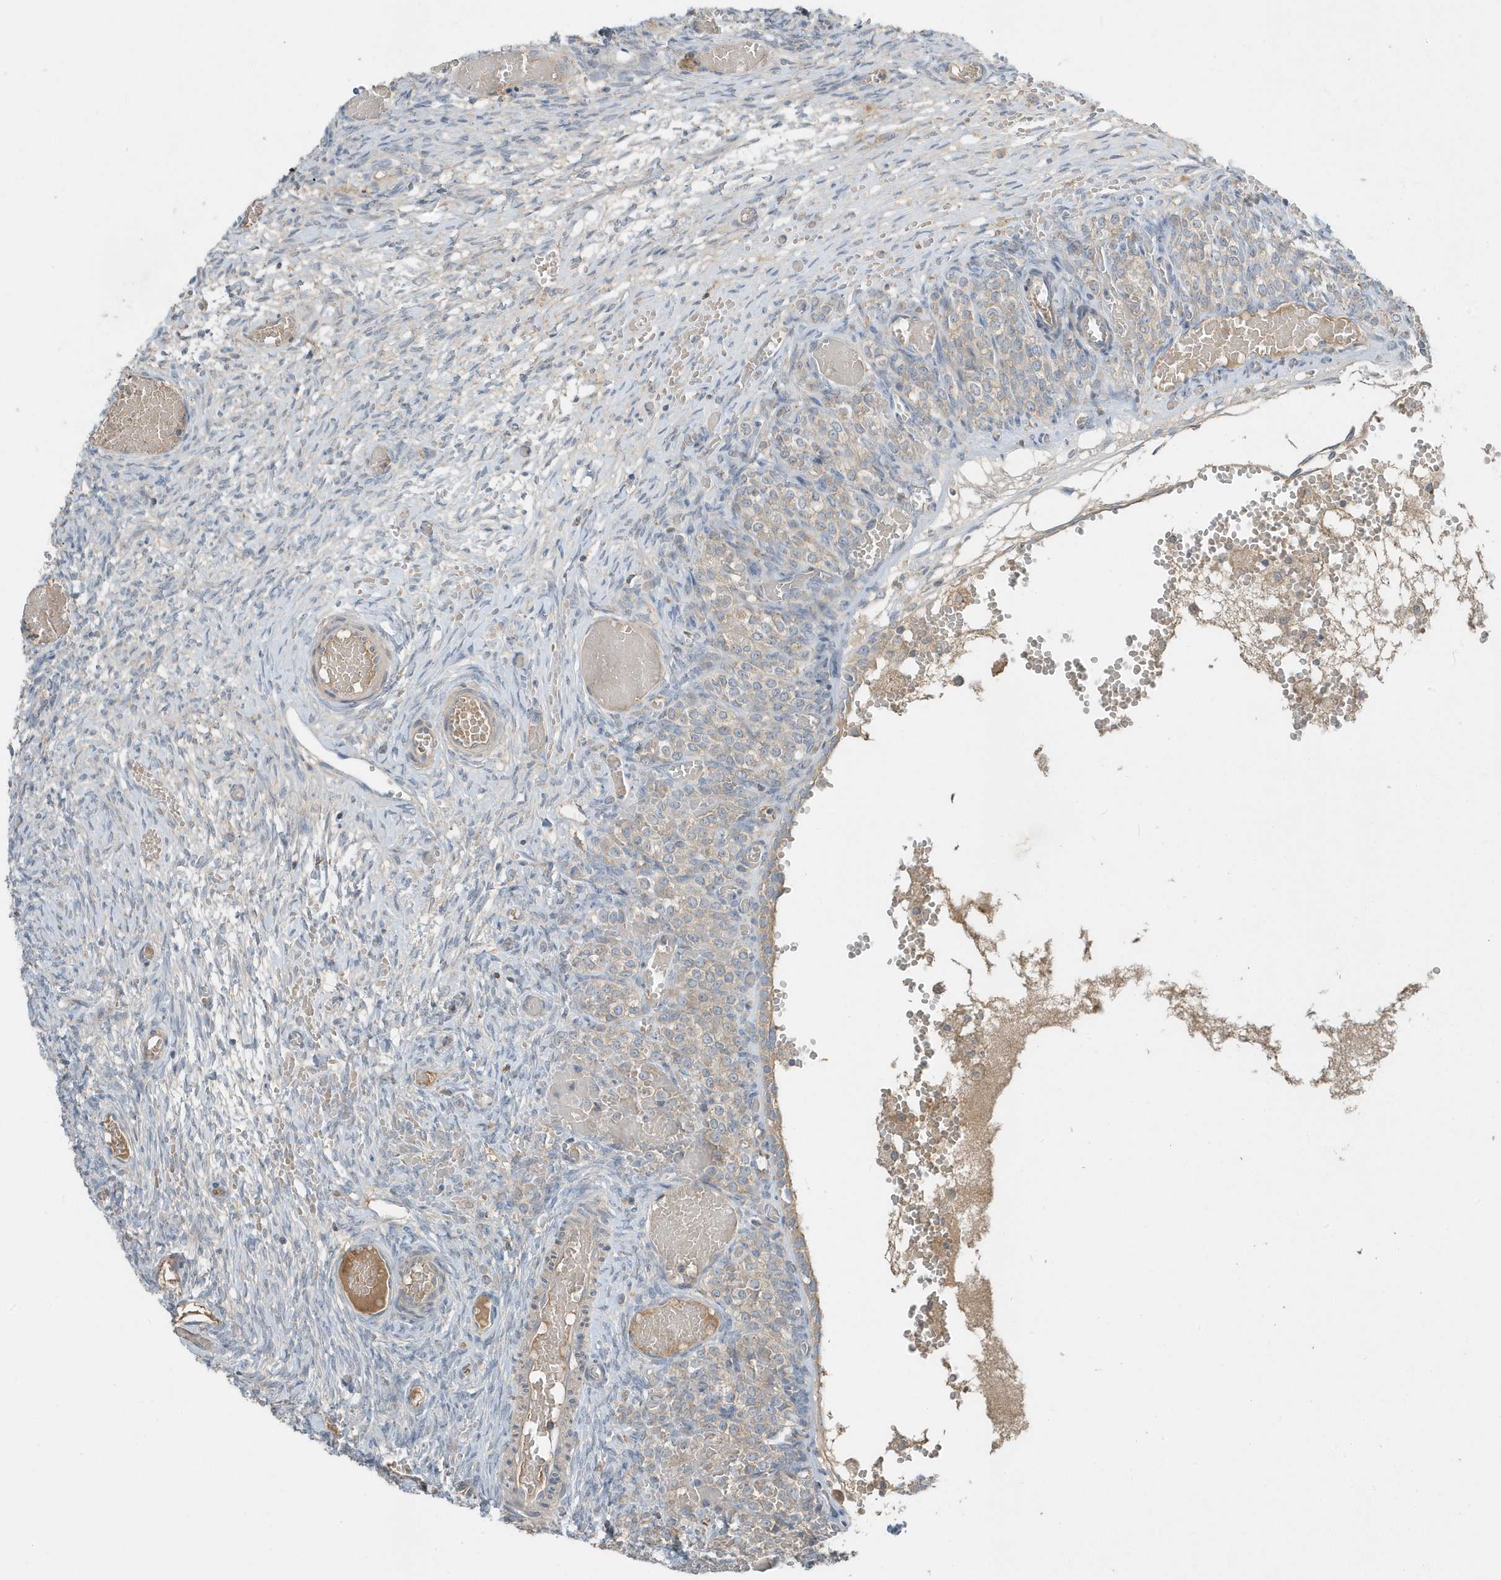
{"staining": {"intensity": "negative", "quantity": "none", "location": "none"}, "tissue": "ovary", "cell_type": "Ovarian stroma cells", "image_type": "normal", "snomed": [{"axis": "morphology", "description": "Adenocarcinoma, NOS"}, {"axis": "topography", "description": "Endometrium"}], "caption": "Immunohistochemistry (IHC) photomicrograph of benign ovary: human ovary stained with DAB (3,3'-diaminobenzidine) shows no significant protein positivity in ovarian stroma cells. (IHC, brightfield microscopy, high magnification).", "gene": "USP53", "patient": {"sex": "female", "age": 32}}